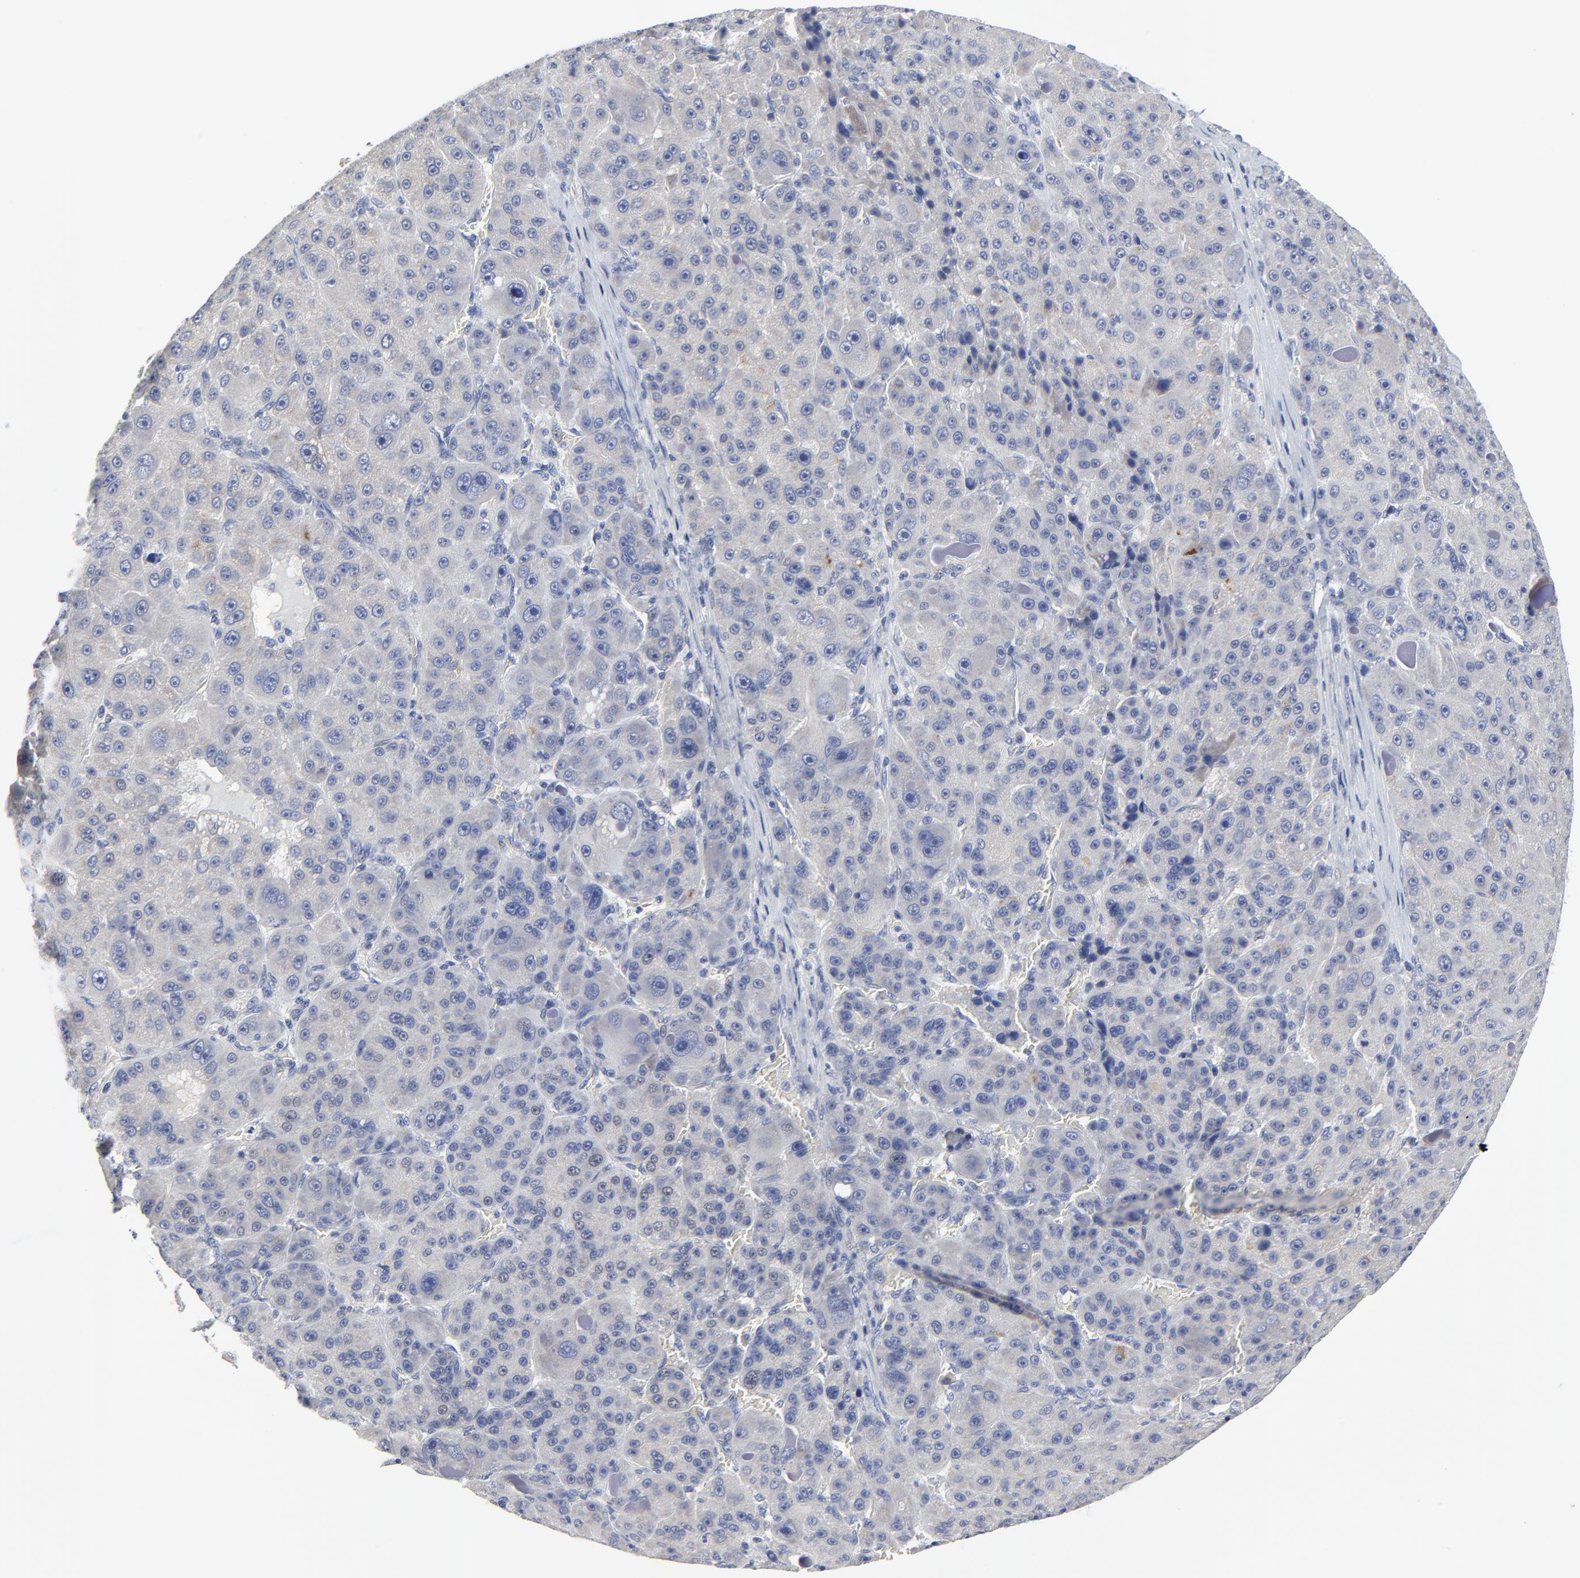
{"staining": {"intensity": "negative", "quantity": "none", "location": "none"}, "tissue": "liver cancer", "cell_type": "Tumor cells", "image_type": "cancer", "snomed": [{"axis": "morphology", "description": "Carcinoma, Hepatocellular, NOS"}, {"axis": "topography", "description": "Liver"}], "caption": "DAB (3,3'-diaminobenzidine) immunohistochemical staining of human liver cancer shows no significant positivity in tumor cells.", "gene": "DHRSX", "patient": {"sex": "male", "age": 76}}